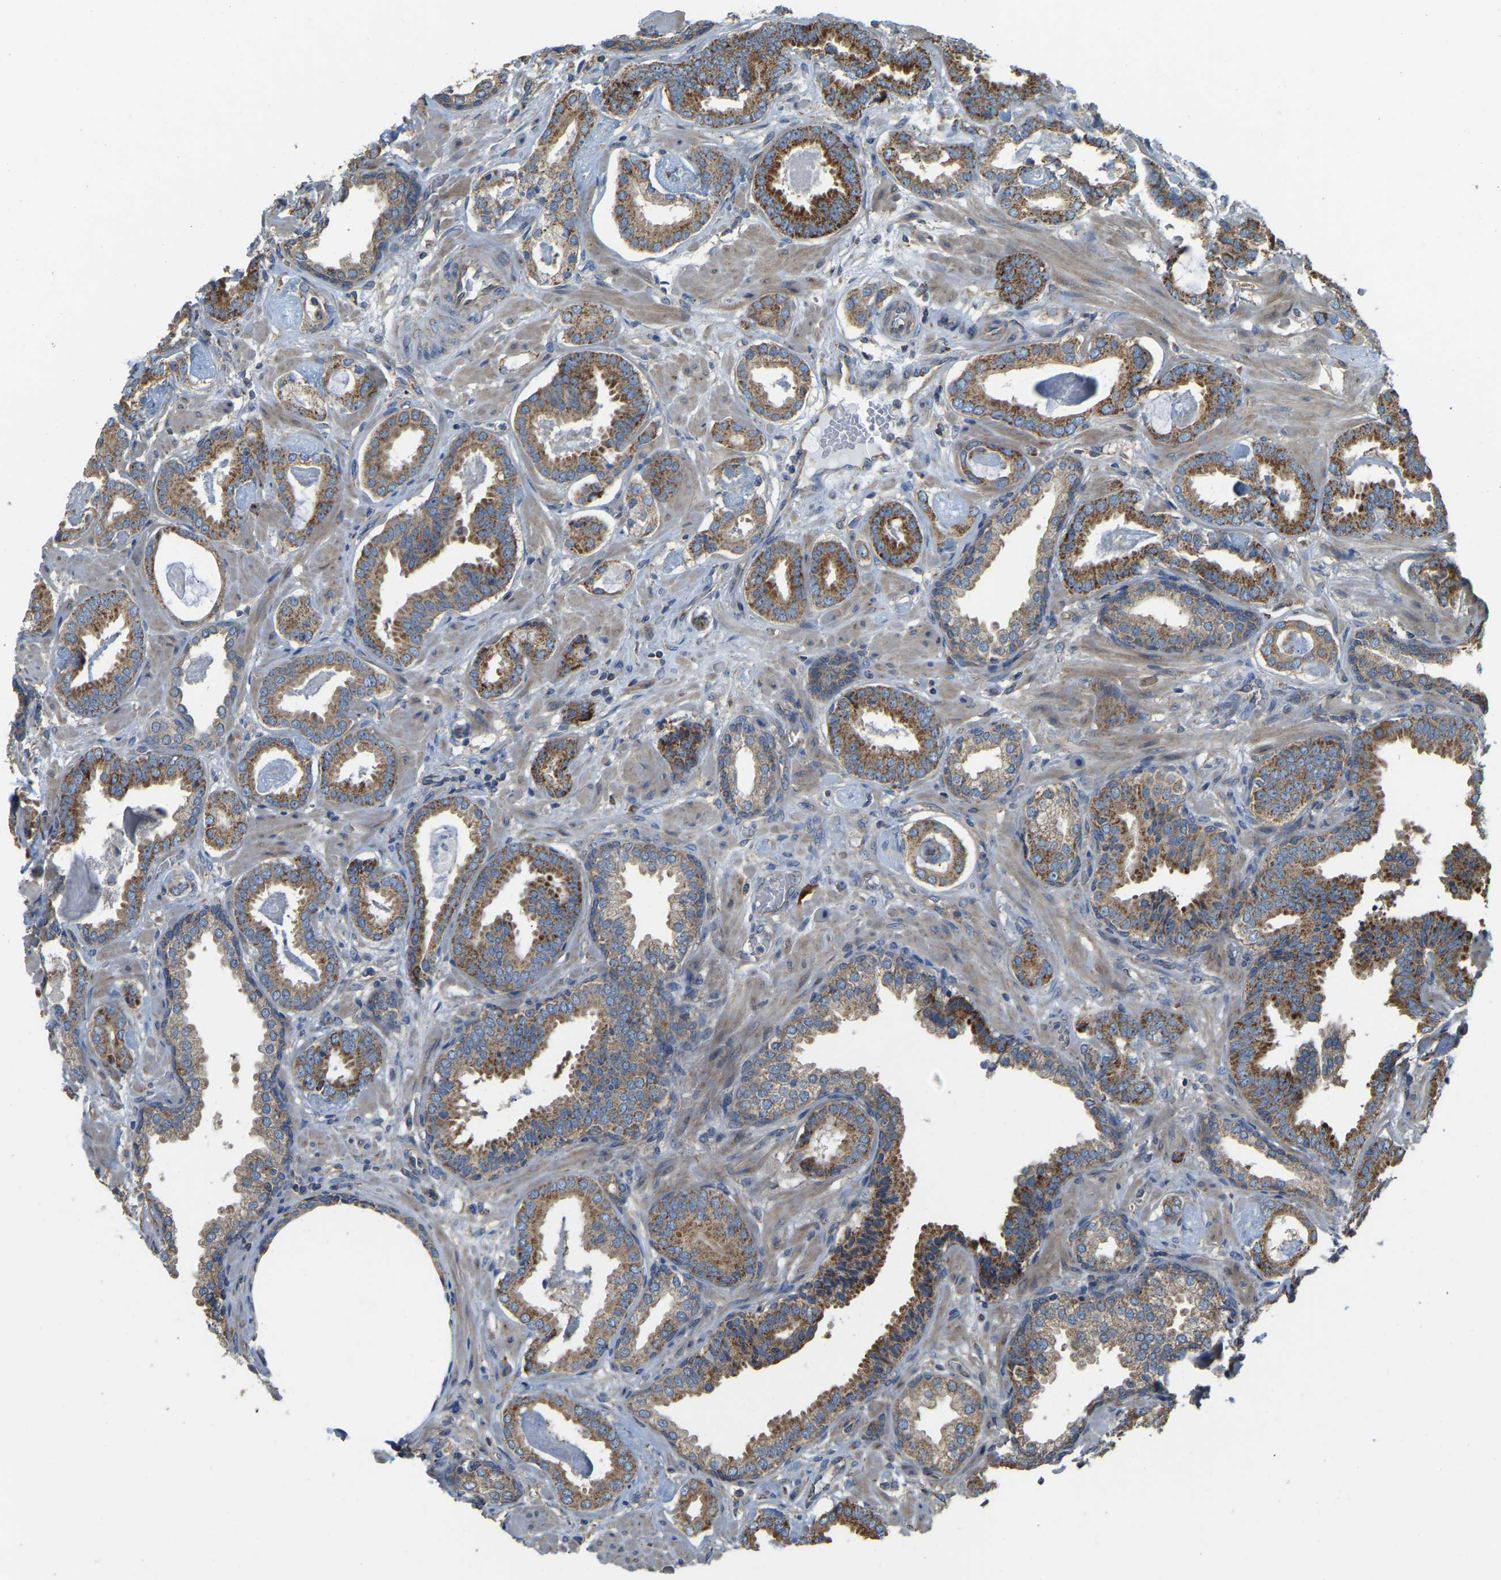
{"staining": {"intensity": "moderate", "quantity": ">75%", "location": "cytoplasmic/membranous"}, "tissue": "prostate cancer", "cell_type": "Tumor cells", "image_type": "cancer", "snomed": [{"axis": "morphology", "description": "Adenocarcinoma, Low grade"}, {"axis": "topography", "description": "Prostate"}], "caption": "A histopathology image of human prostate cancer (low-grade adenocarcinoma) stained for a protein shows moderate cytoplasmic/membranous brown staining in tumor cells.", "gene": "PSMD7", "patient": {"sex": "male", "age": 53}}